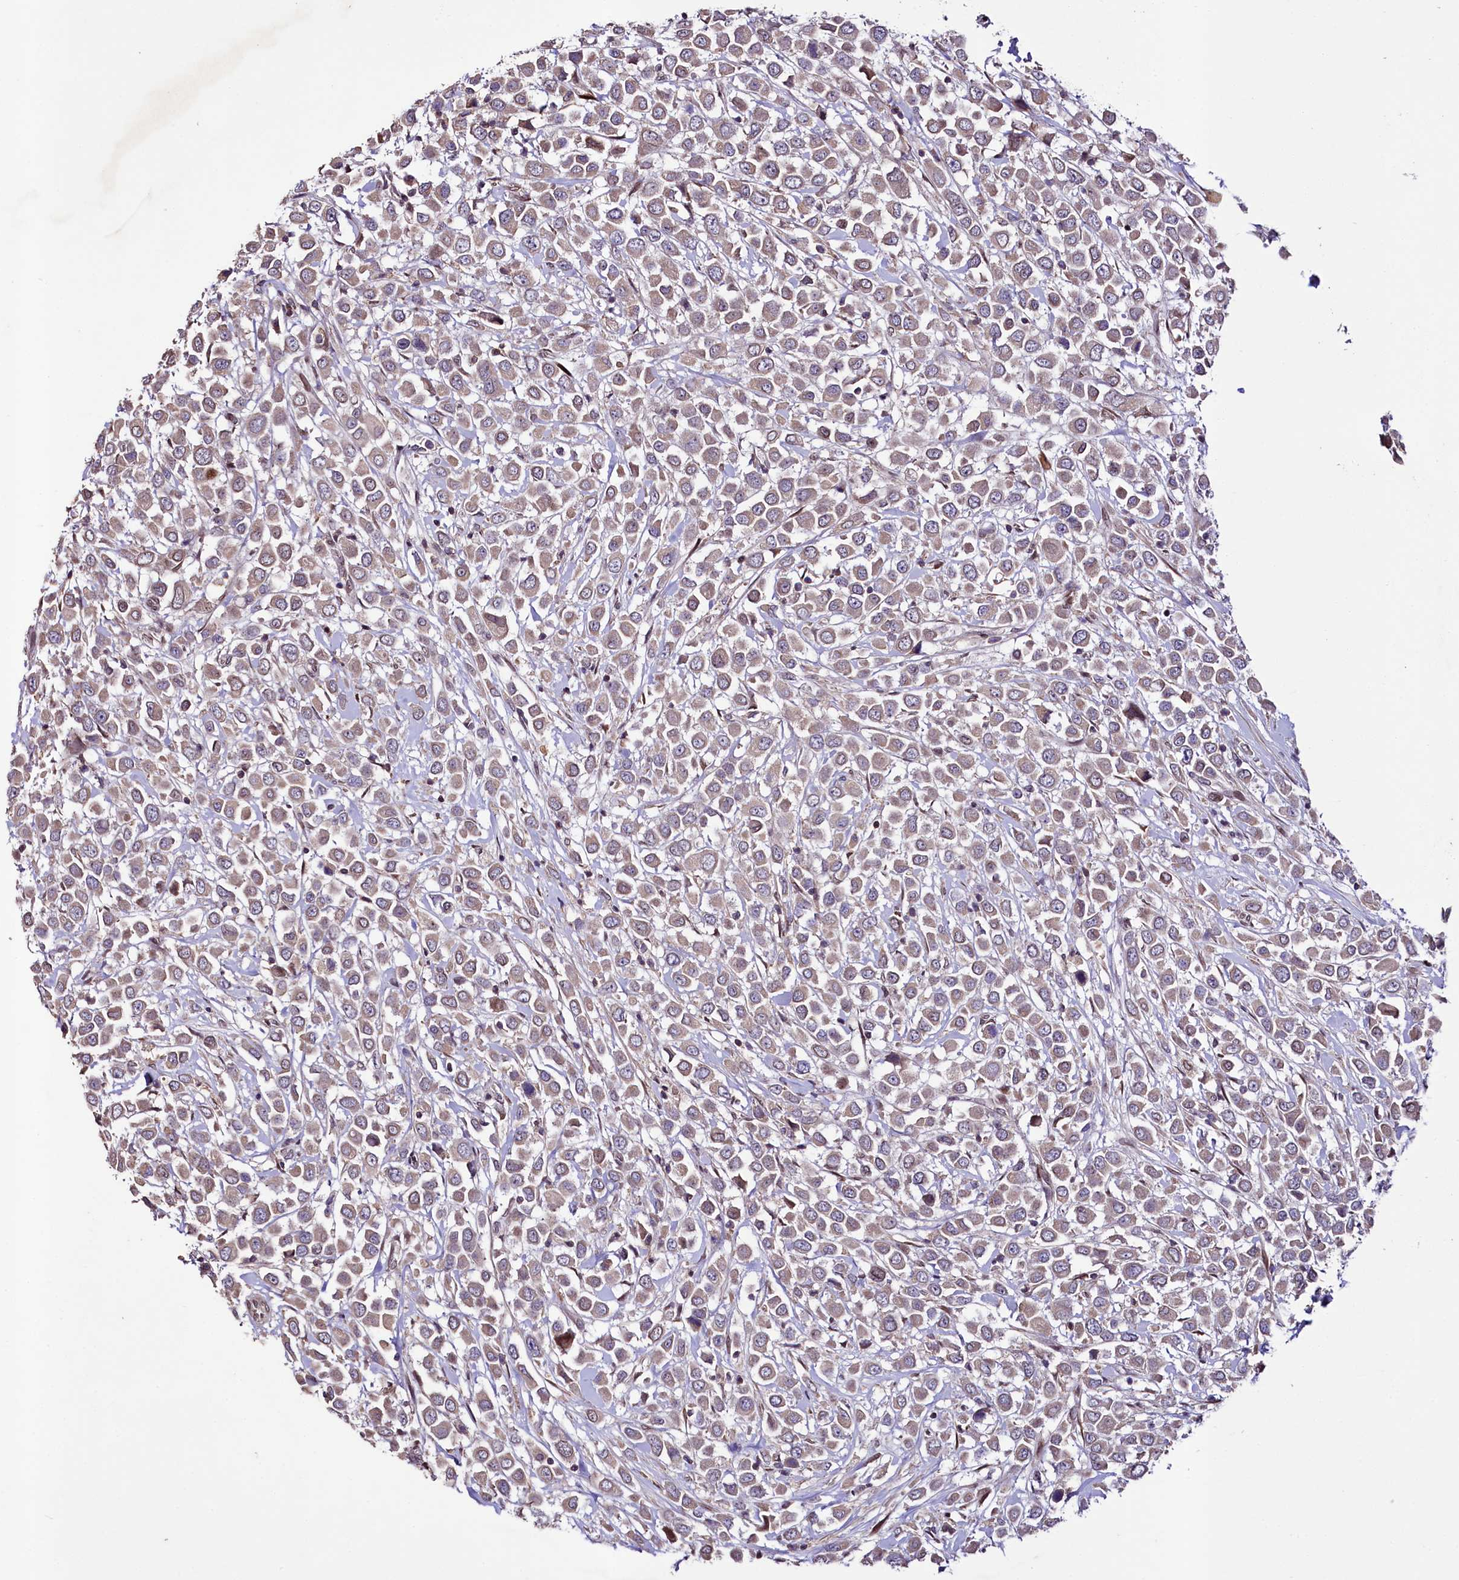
{"staining": {"intensity": "weak", "quantity": ">75%", "location": "cytoplasmic/membranous,nuclear"}, "tissue": "breast cancer", "cell_type": "Tumor cells", "image_type": "cancer", "snomed": [{"axis": "morphology", "description": "Duct carcinoma"}, {"axis": "topography", "description": "Breast"}], "caption": "Weak cytoplasmic/membranous and nuclear protein positivity is seen in approximately >75% of tumor cells in breast cancer.", "gene": "ZNF226", "patient": {"sex": "female", "age": 61}}